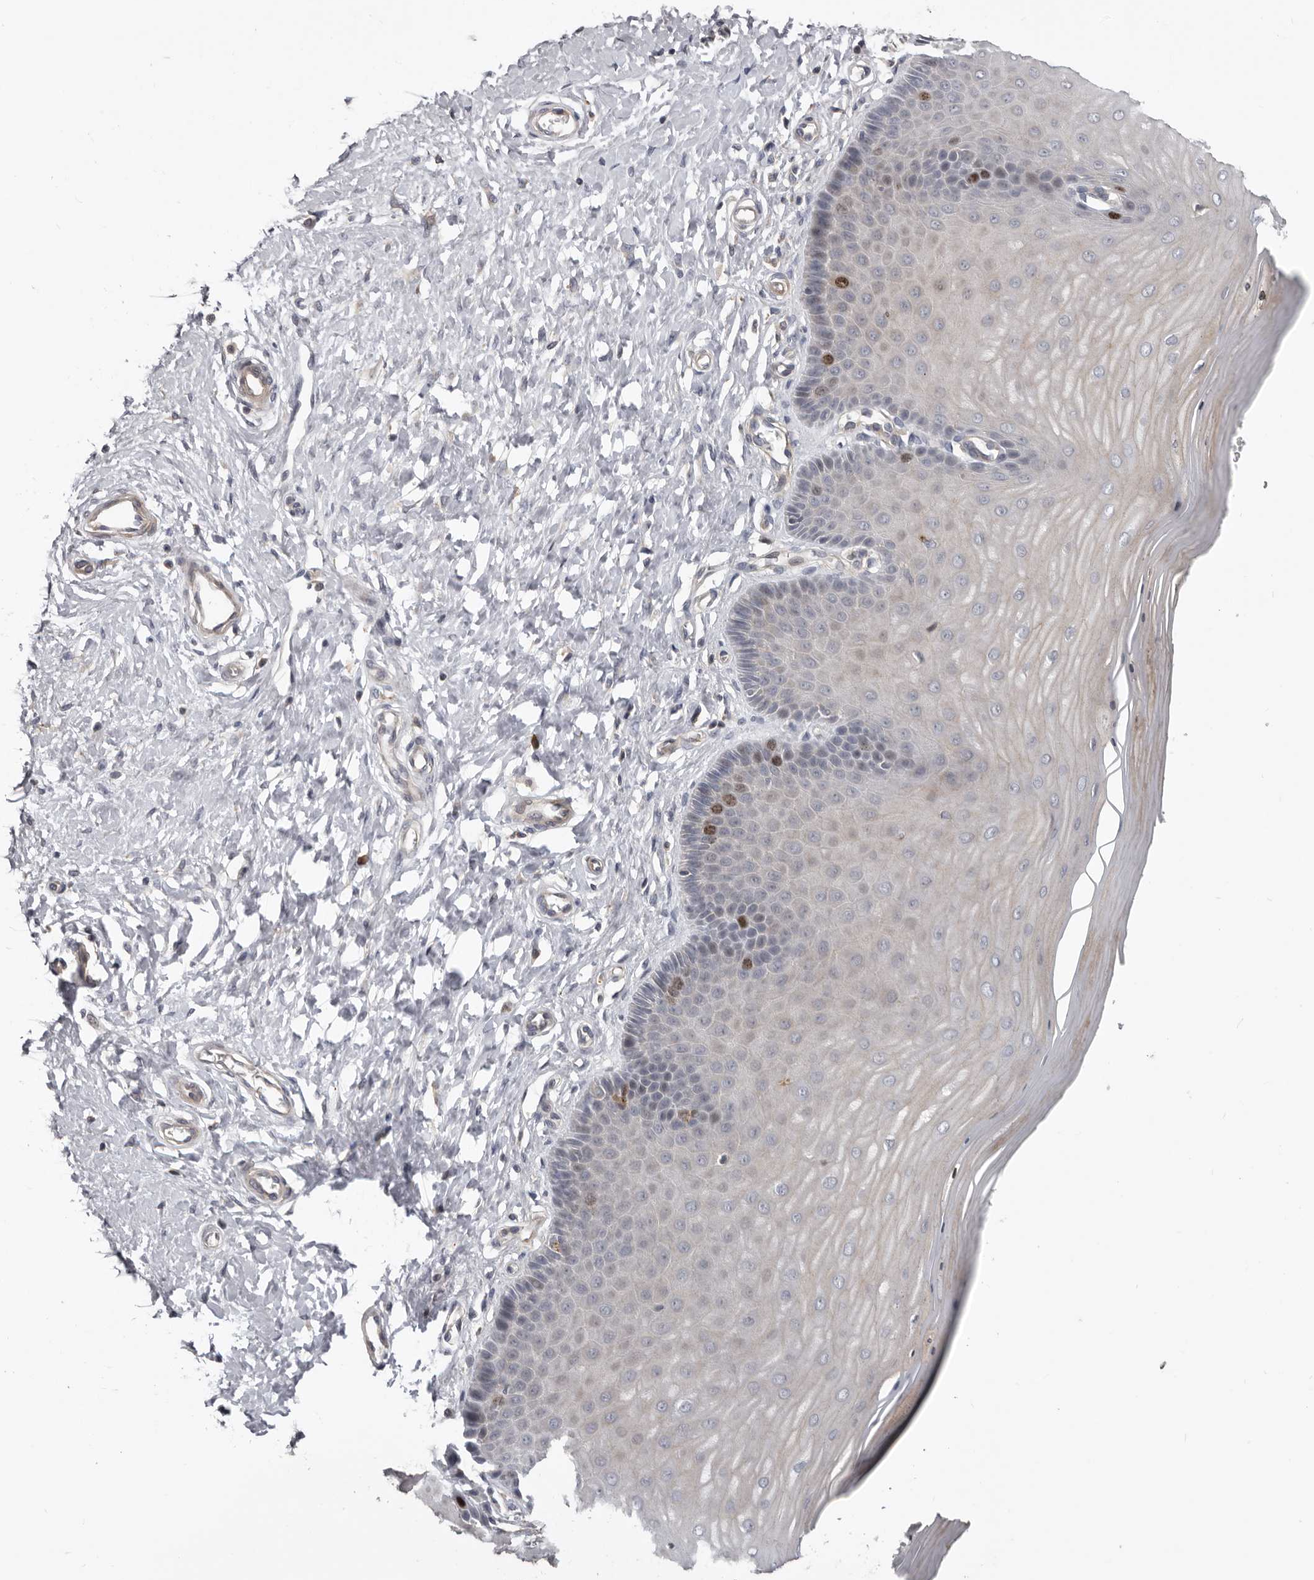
{"staining": {"intensity": "negative", "quantity": "none", "location": "none"}, "tissue": "cervix", "cell_type": "Glandular cells", "image_type": "normal", "snomed": [{"axis": "morphology", "description": "Normal tissue, NOS"}, {"axis": "topography", "description": "Cervix"}], "caption": "Cervix stained for a protein using immunohistochemistry (IHC) exhibits no positivity glandular cells.", "gene": "CDCA8", "patient": {"sex": "female", "age": 55}}